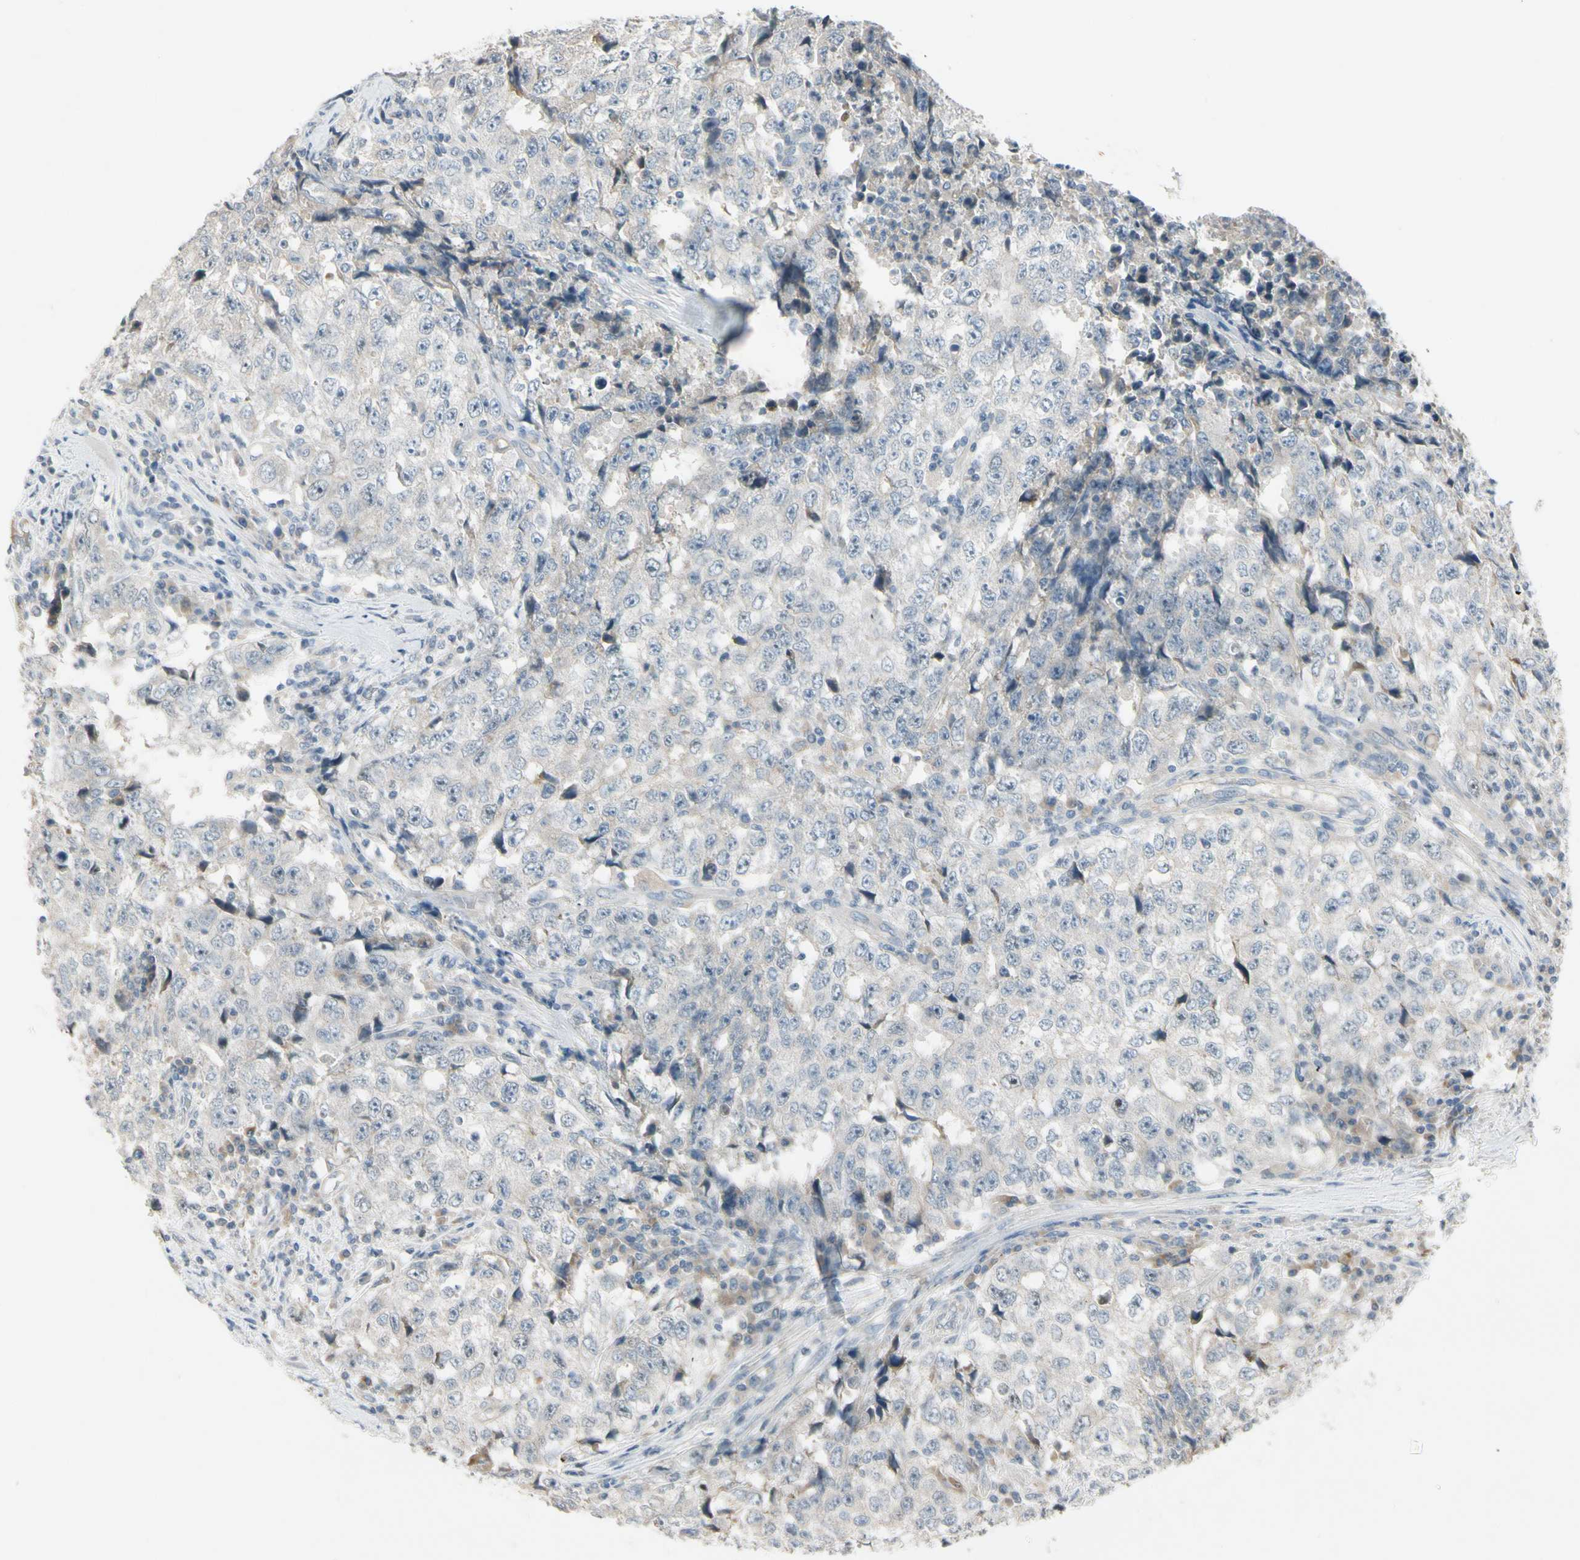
{"staining": {"intensity": "weak", "quantity": "<25%", "location": "cytoplasmic/membranous"}, "tissue": "testis cancer", "cell_type": "Tumor cells", "image_type": "cancer", "snomed": [{"axis": "morphology", "description": "Necrosis, NOS"}, {"axis": "morphology", "description": "Carcinoma, Embryonal, NOS"}, {"axis": "topography", "description": "Testis"}], "caption": "A histopathology image of human testis cancer (embryonal carcinoma) is negative for staining in tumor cells.", "gene": "ICAM5", "patient": {"sex": "male", "age": 19}}